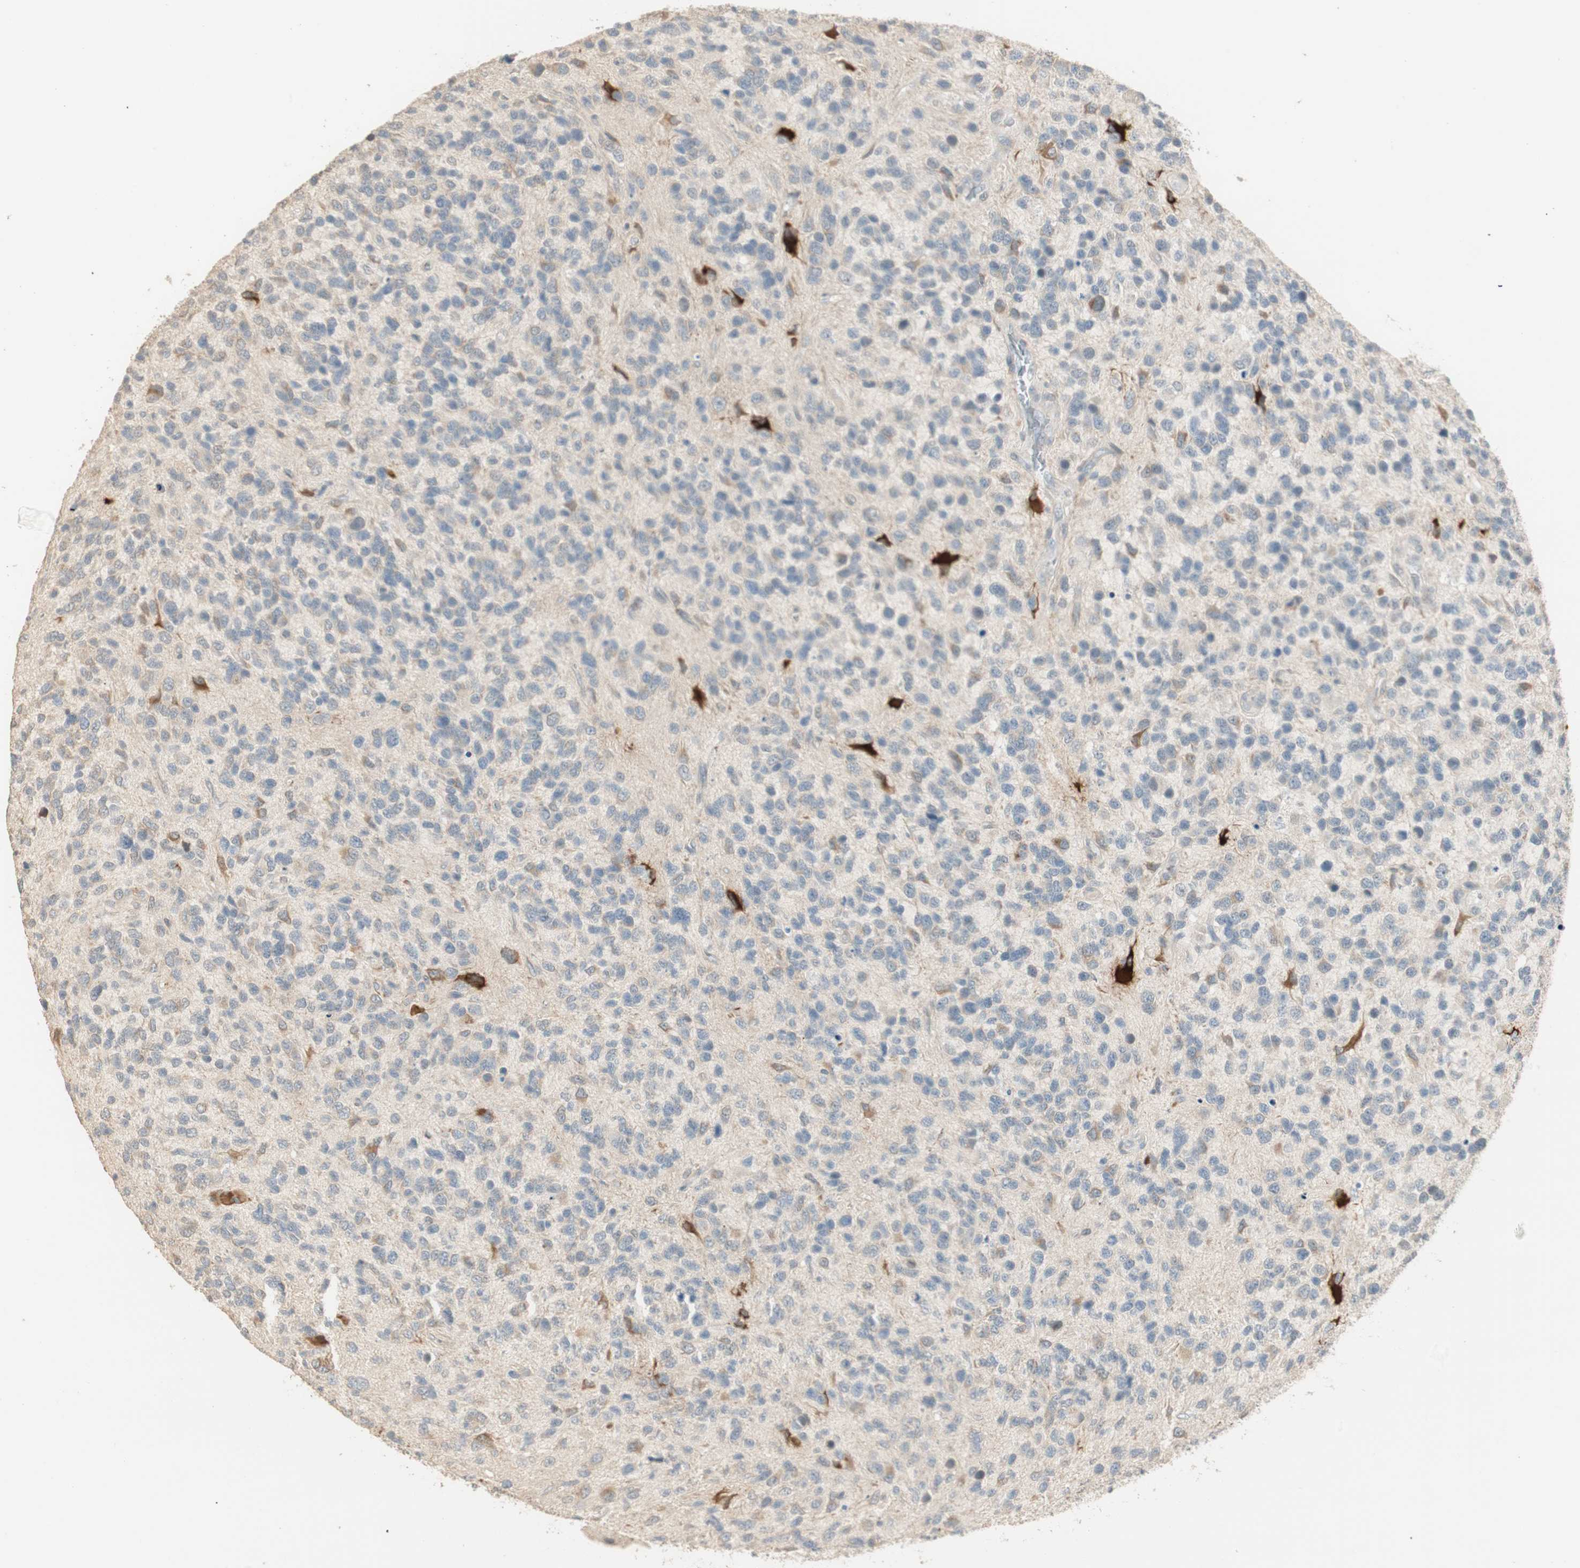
{"staining": {"intensity": "weak", "quantity": ">75%", "location": "cytoplasmic/membranous"}, "tissue": "glioma", "cell_type": "Tumor cells", "image_type": "cancer", "snomed": [{"axis": "morphology", "description": "Glioma, malignant, High grade"}, {"axis": "topography", "description": "Brain"}], "caption": "Protein expression by immunohistochemistry (IHC) exhibits weak cytoplasmic/membranous staining in approximately >75% of tumor cells in glioma. (brown staining indicates protein expression, while blue staining denotes nuclei).", "gene": "TASOR", "patient": {"sex": "female", "age": 58}}